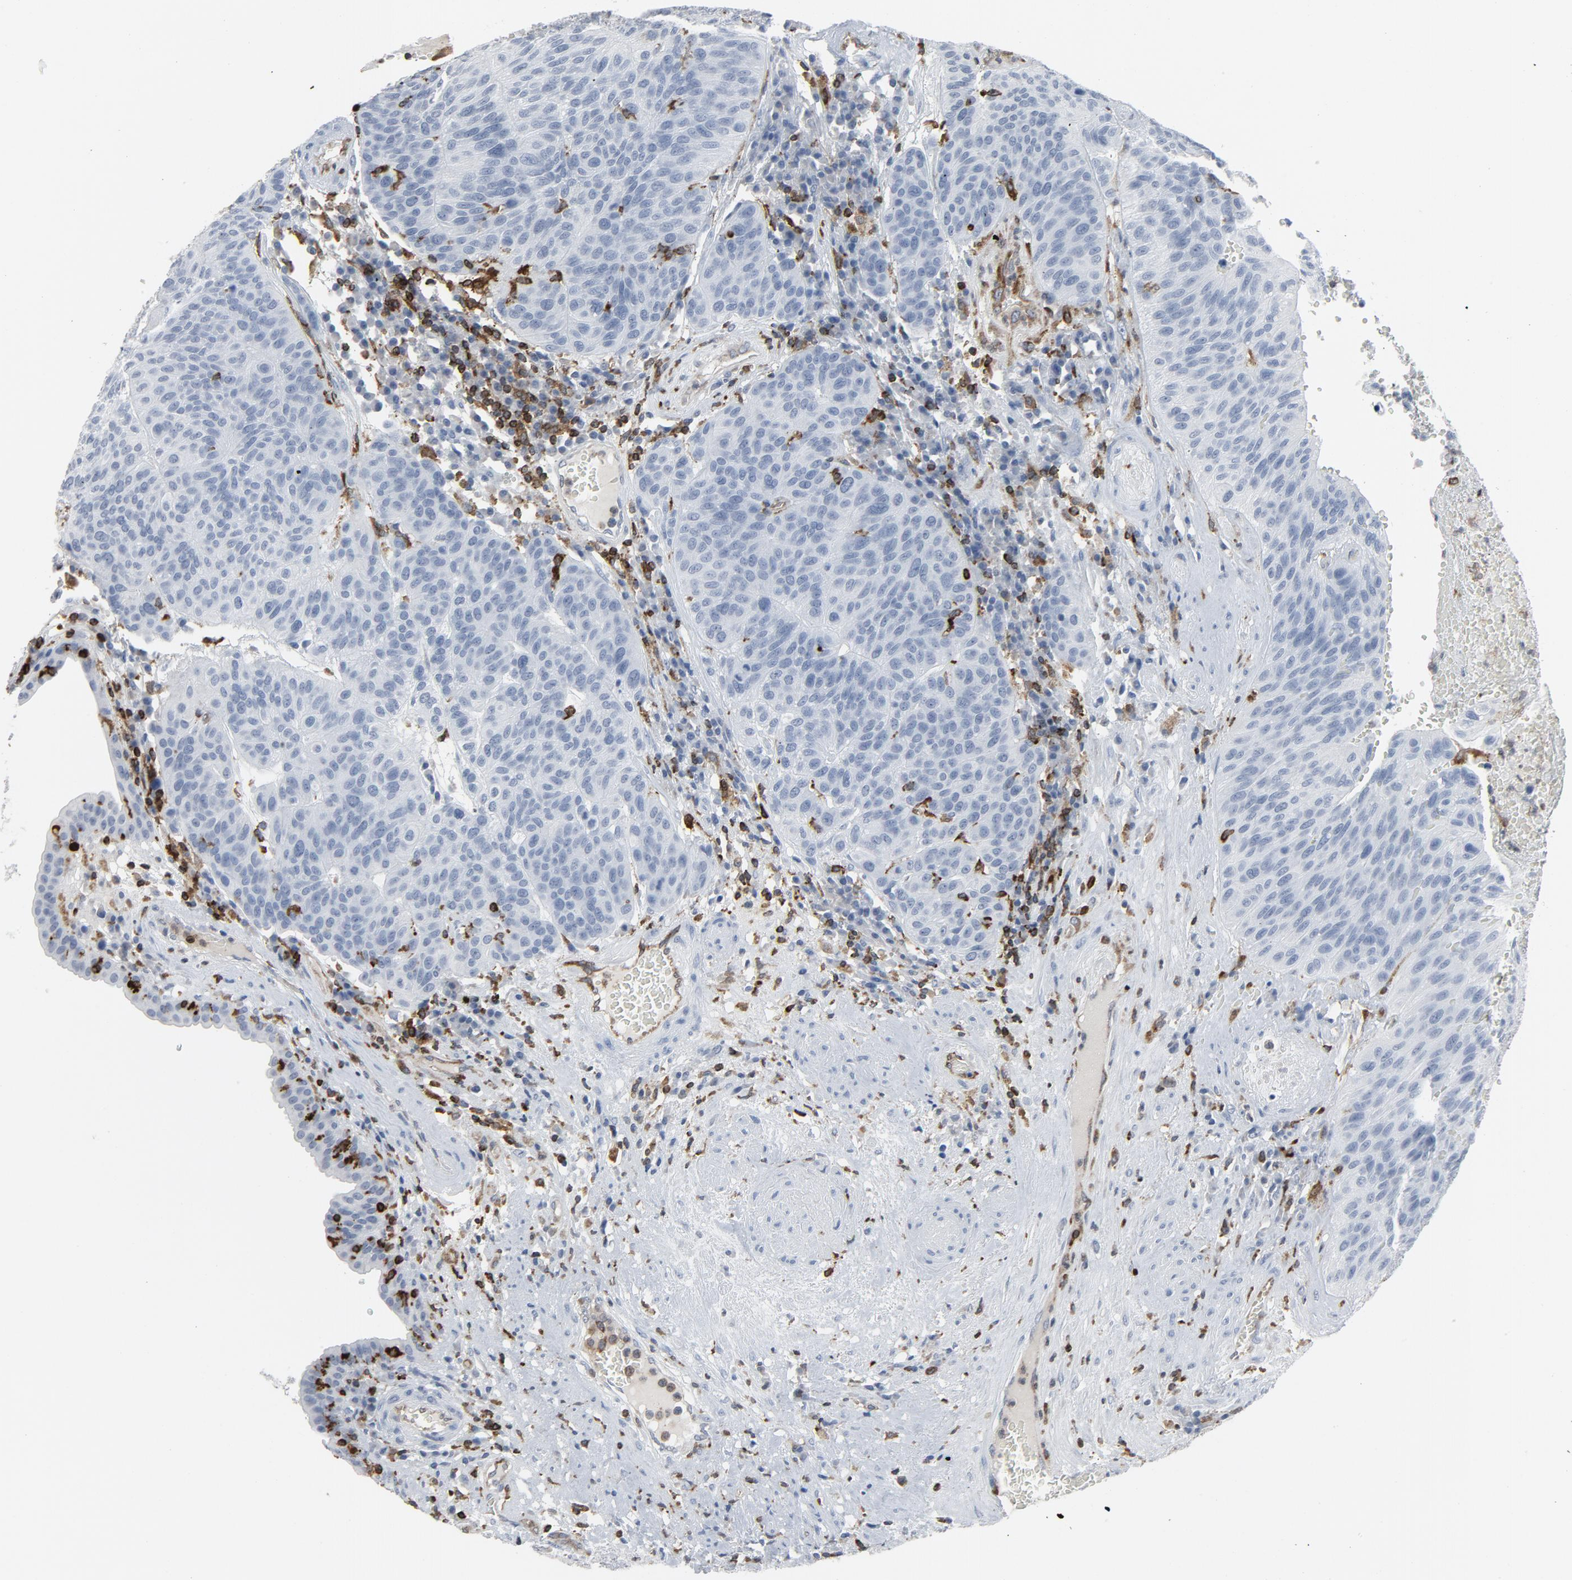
{"staining": {"intensity": "negative", "quantity": "none", "location": "none"}, "tissue": "urothelial cancer", "cell_type": "Tumor cells", "image_type": "cancer", "snomed": [{"axis": "morphology", "description": "Urothelial carcinoma, High grade"}, {"axis": "topography", "description": "Urinary bladder"}], "caption": "Tumor cells are negative for protein expression in human urothelial carcinoma (high-grade).", "gene": "LCP2", "patient": {"sex": "male", "age": 66}}